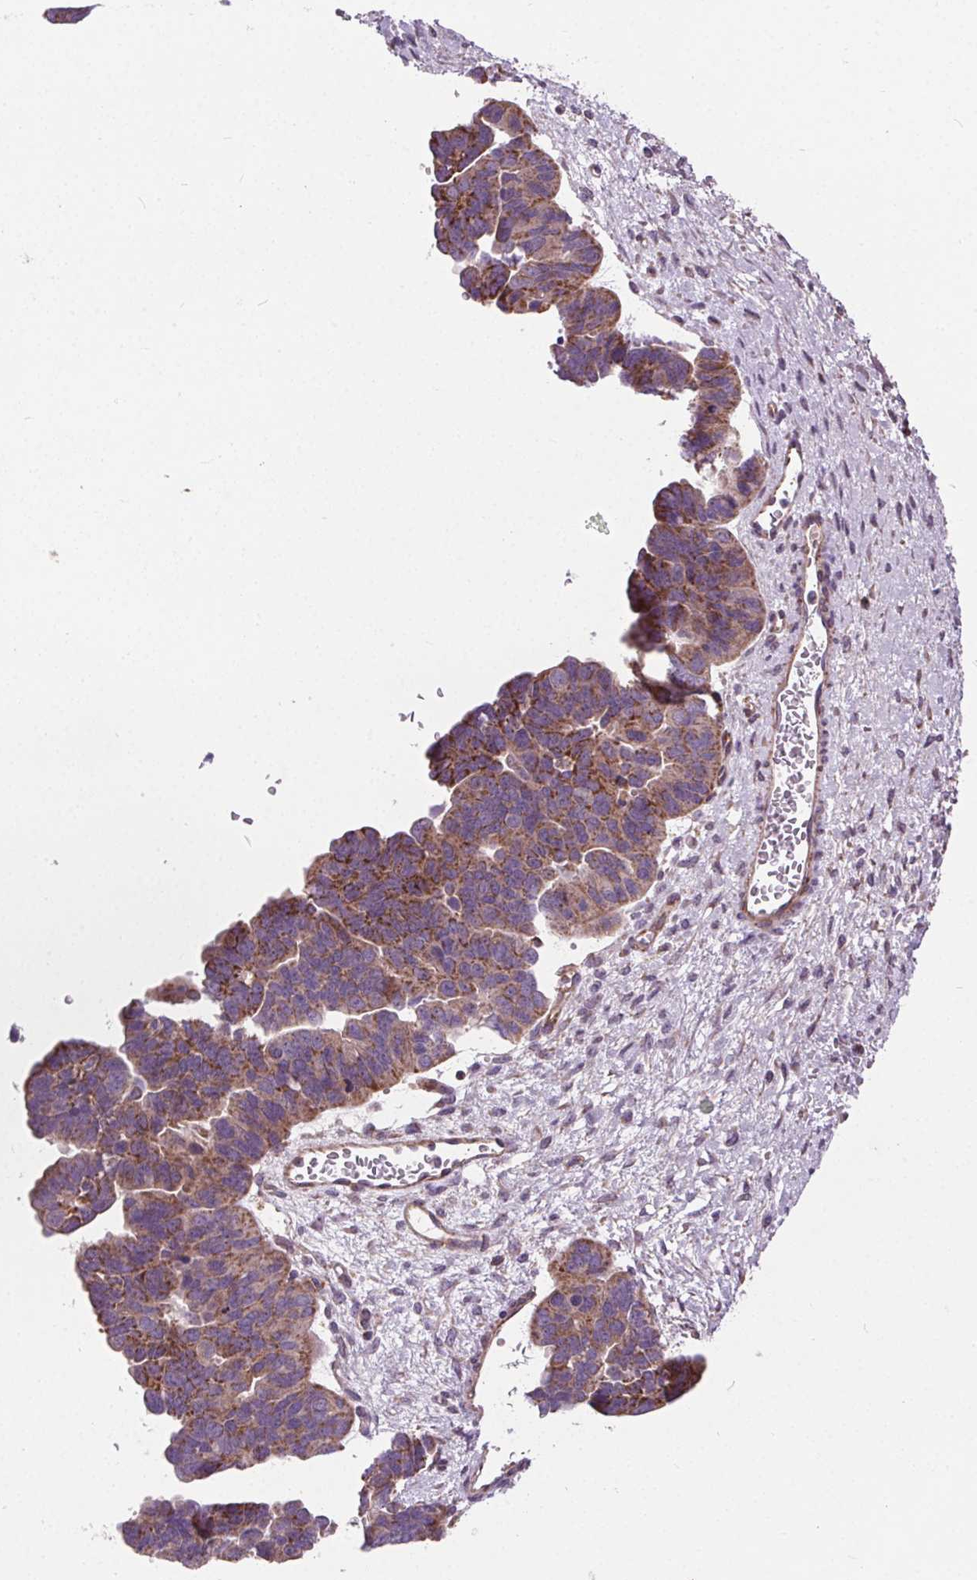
{"staining": {"intensity": "strong", "quantity": "25%-75%", "location": "cytoplasmic/membranous"}, "tissue": "ovarian cancer", "cell_type": "Tumor cells", "image_type": "cancer", "snomed": [{"axis": "morphology", "description": "Cystadenocarcinoma, serous, NOS"}, {"axis": "topography", "description": "Ovary"}], "caption": "Ovarian cancer (serous cystadenocarcinoma) tissue displays strong cytoplasmic/membranous positivity in approximately 25%-75% of tumor cells", "gene": "GOLT1B", "patient": {"sex": "female", "age": 64}}